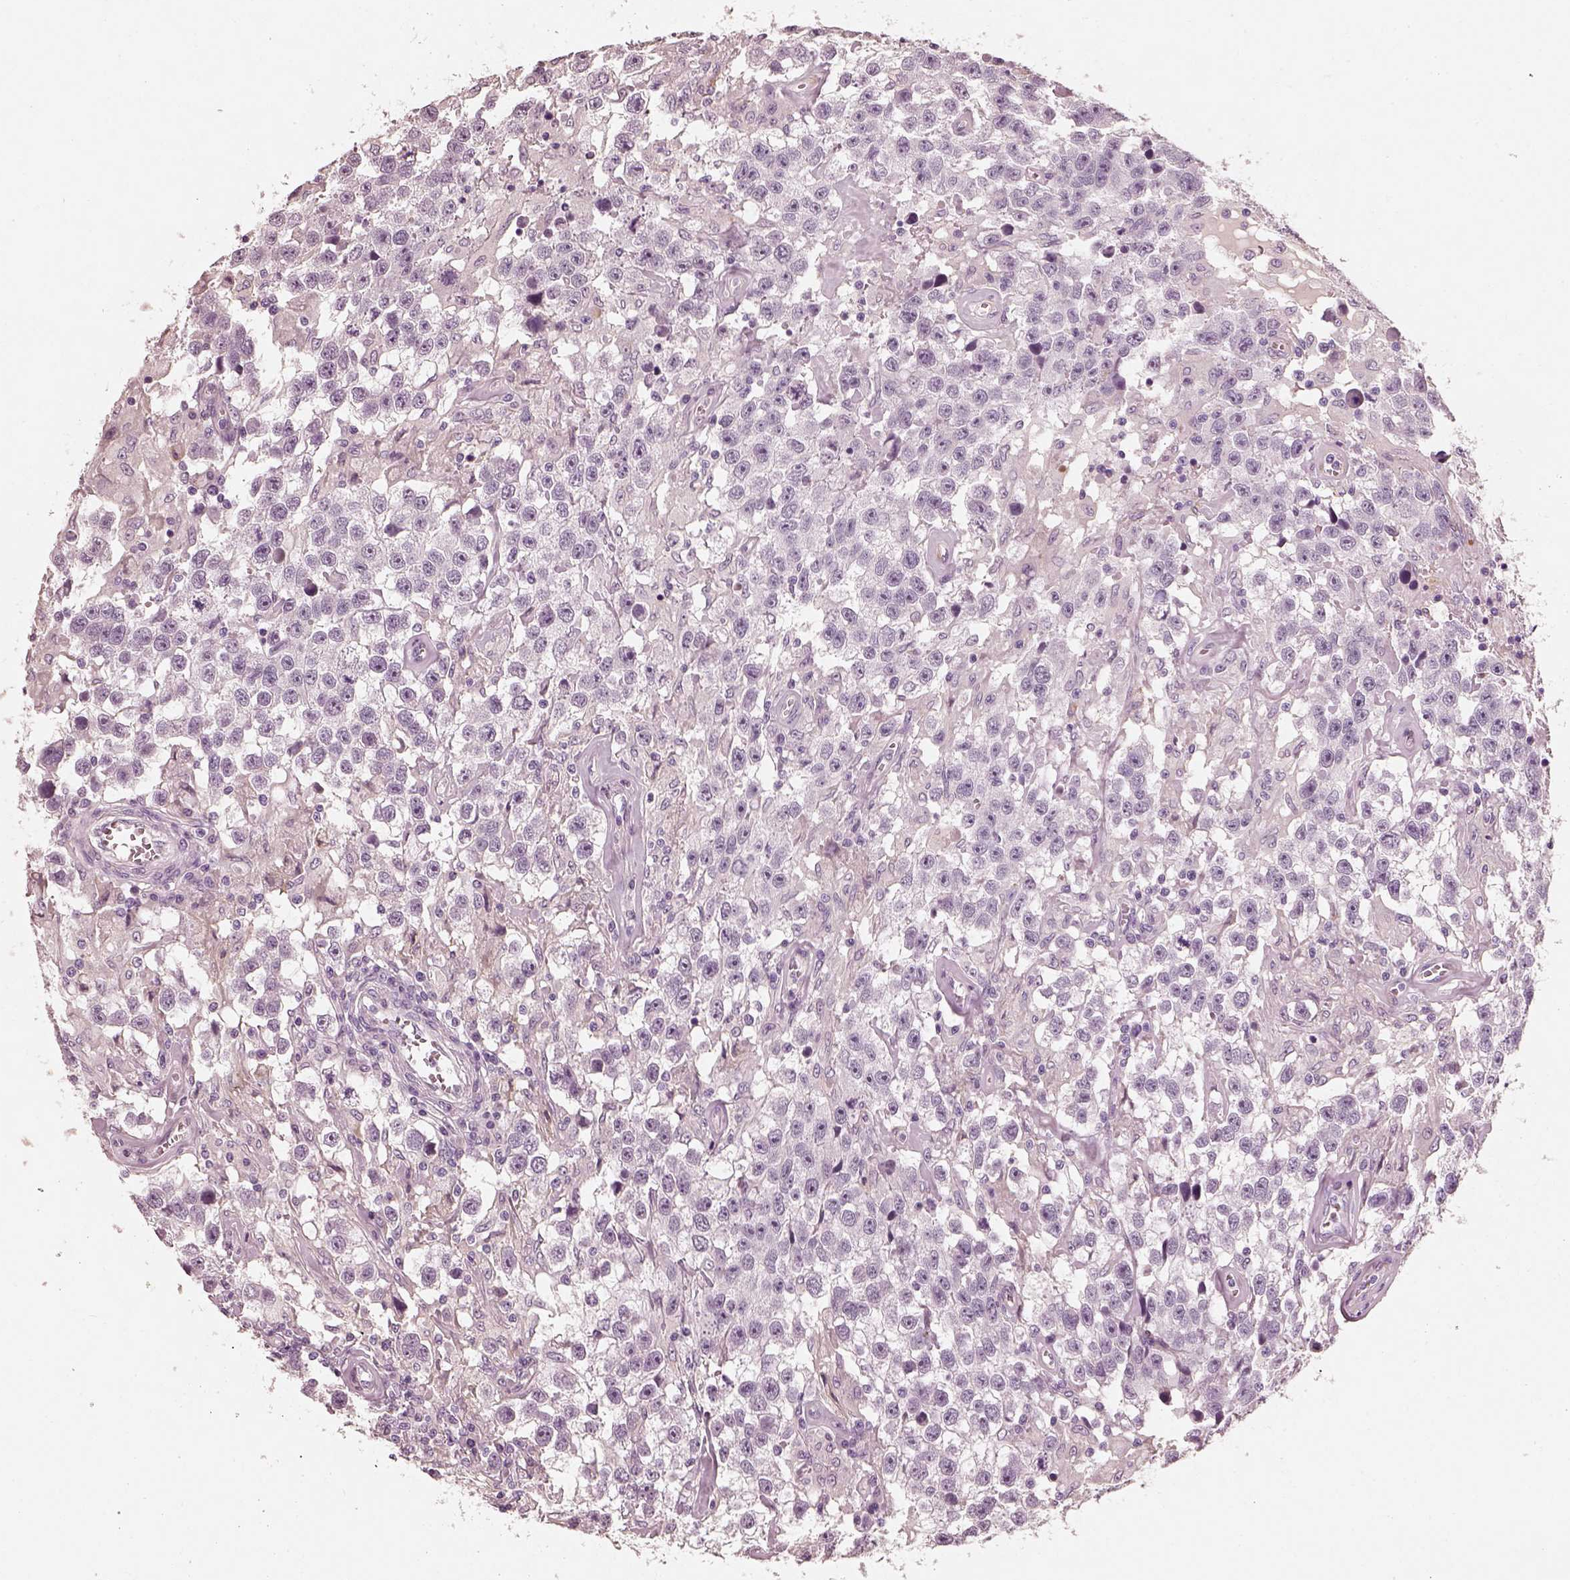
{"staining": {"intensity": "negative", "quantity": "none", "location": "none"}, "tissue": "testis cancer", "cell_type": "Tumor cells", "image_type": "cancer", "snomed": [{"axis": "morphology", "description": "Seminoma, NOS"}, {"axis": "topography", "description": "Testis"}], "caption": "Tumor cells show no significant positivity in testis cancer.", "gene": "RS1", "patient": {"sex": "male", "age": 43}}